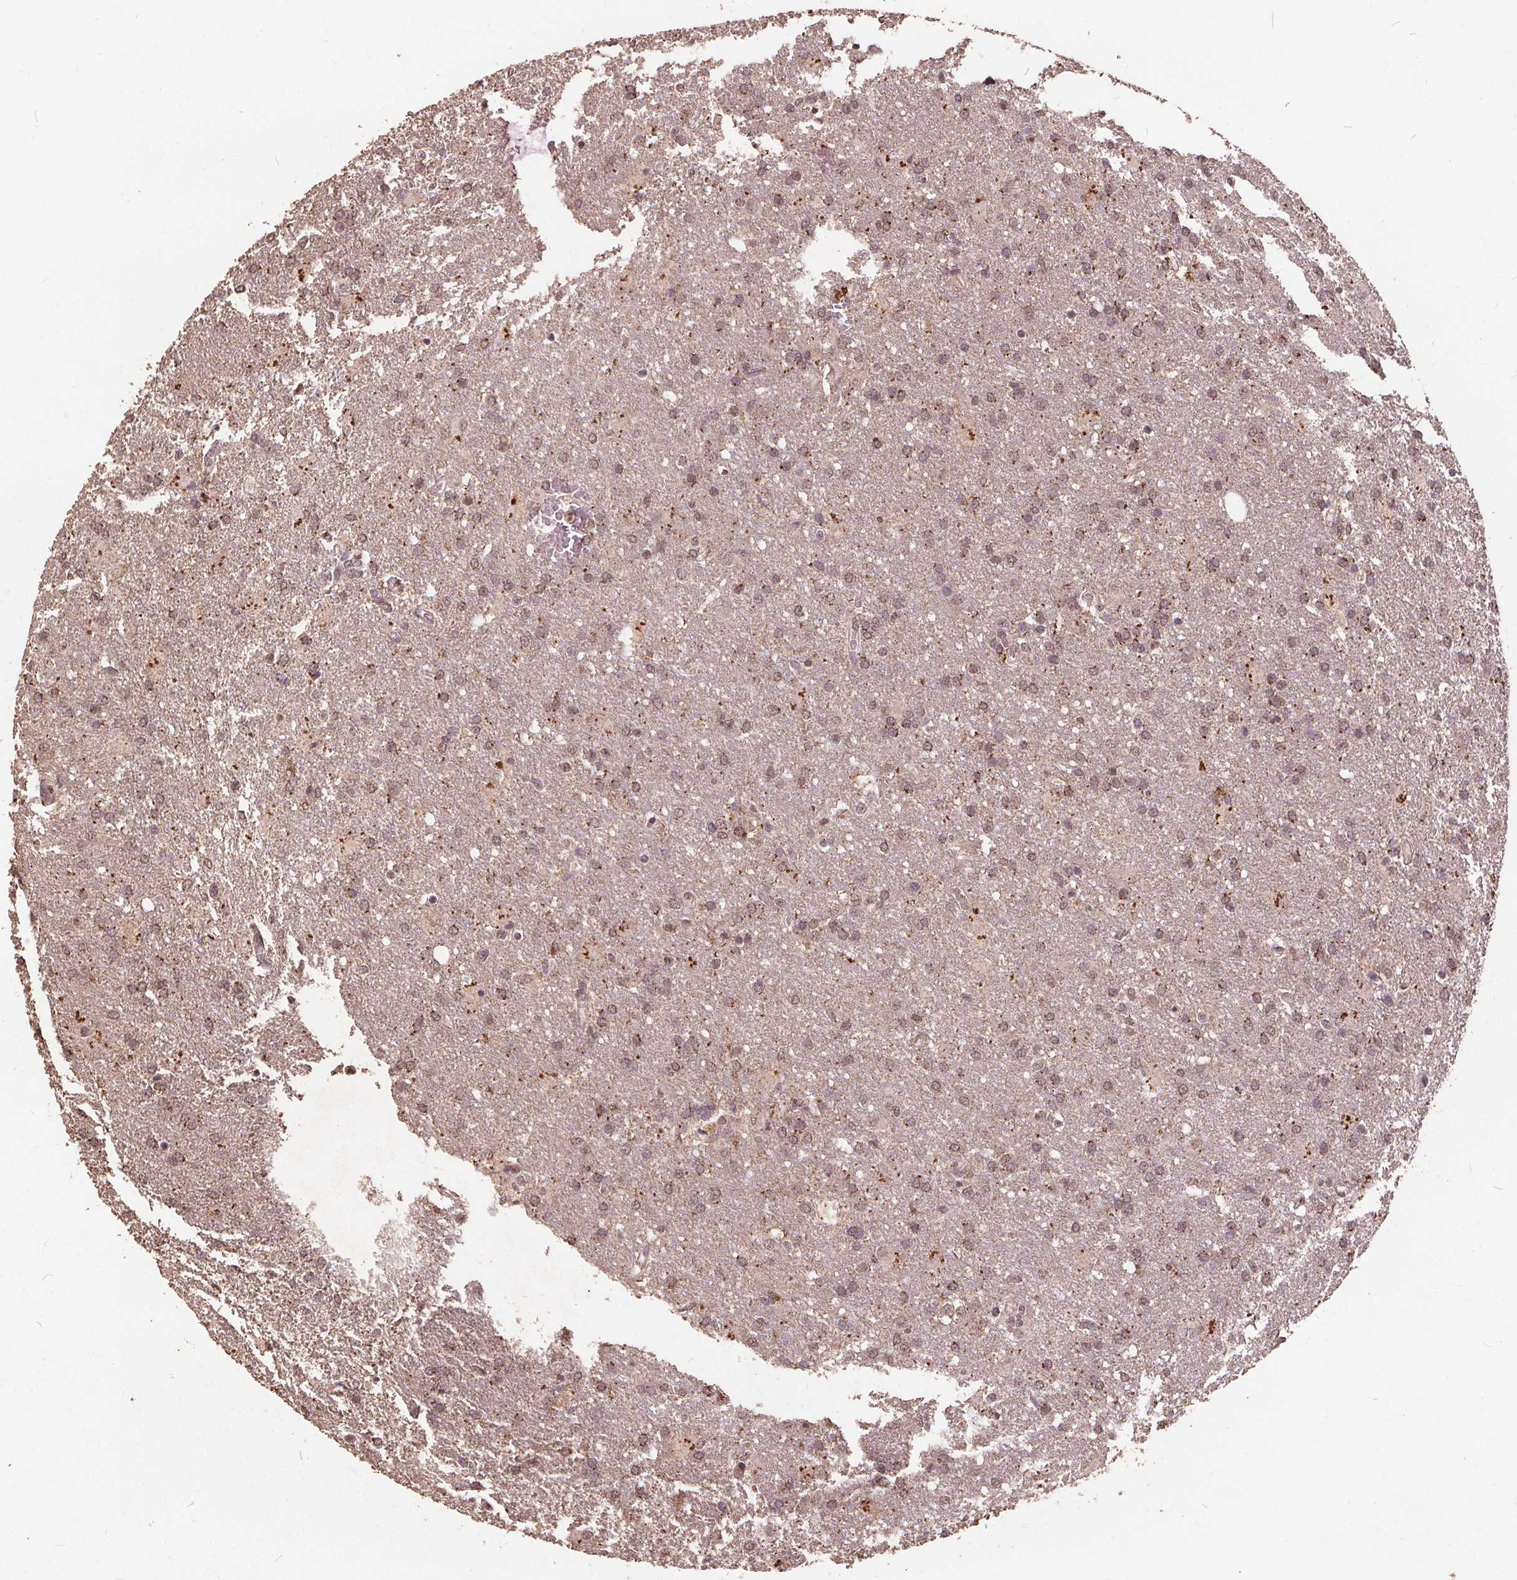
{"staining": {"intensity": "weak", "quantity": "<25%", "location": "nuclear"}, "tissue": "glioma", "cell_type": "Tumor cells", "image_type": "cancer", "snomed": [{"axis": "morphology", "description": "Glioma, malignant, High grade"}, {"axis": "topography", "description": "Brain"}], "caption": "A histopathology image of malignant glioma (high-grade) stained for a protein displays no brown staining in tumor cells. (Brightfield microscopy of DAB (3,3'-diaminobenzidine) IHC at high magnification).", "gene": "DSG3", "patient": {"sex": "male", "age": 68}}